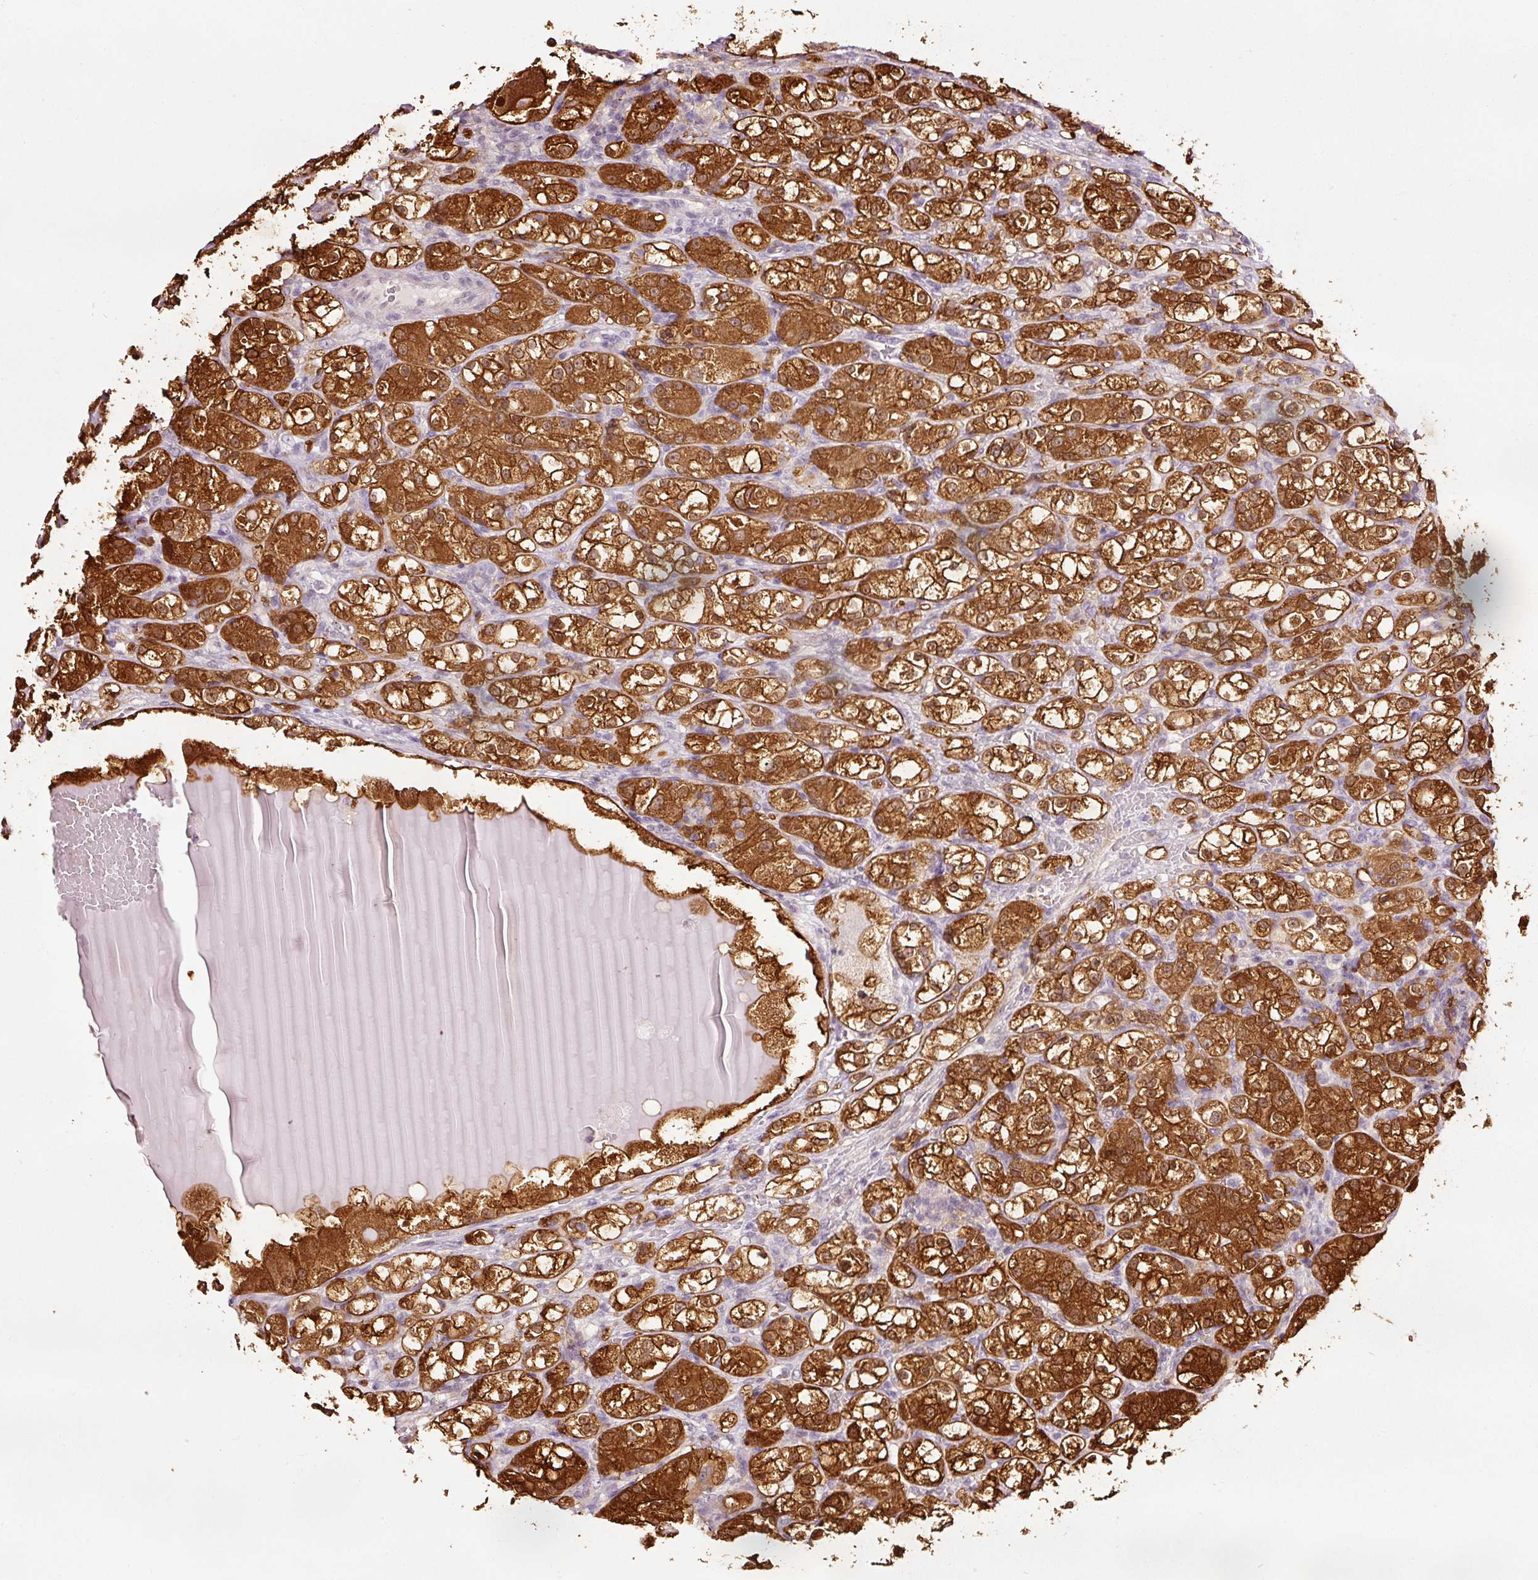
{"staining": {"intensity": "strong", "quantity": ">75%", "location": "cytoplasmic/membranous,nuclear"}, "tissue": "renal cancer", "cell_type": "Tumor cells", "image_type": "cancer", "snomed": [{"axis": "morphology", "description": "Normal tissue, NOS"}, {"axis": "morphology", "description": "Adenocarcinoma, NOS"}, {"axis": "topography", "description": "Kidney"}], "caption": "This photomicrograph demonstrates renal cancer stained with IHC to label a protein in brown. The cytoplasmic/membranous and nuclear of tumor cells show strong positivity for the protein. Nuclei are counter-stained blue.", "gene": "FBXL14", "patient": {"sex": "male", "age": 61}}